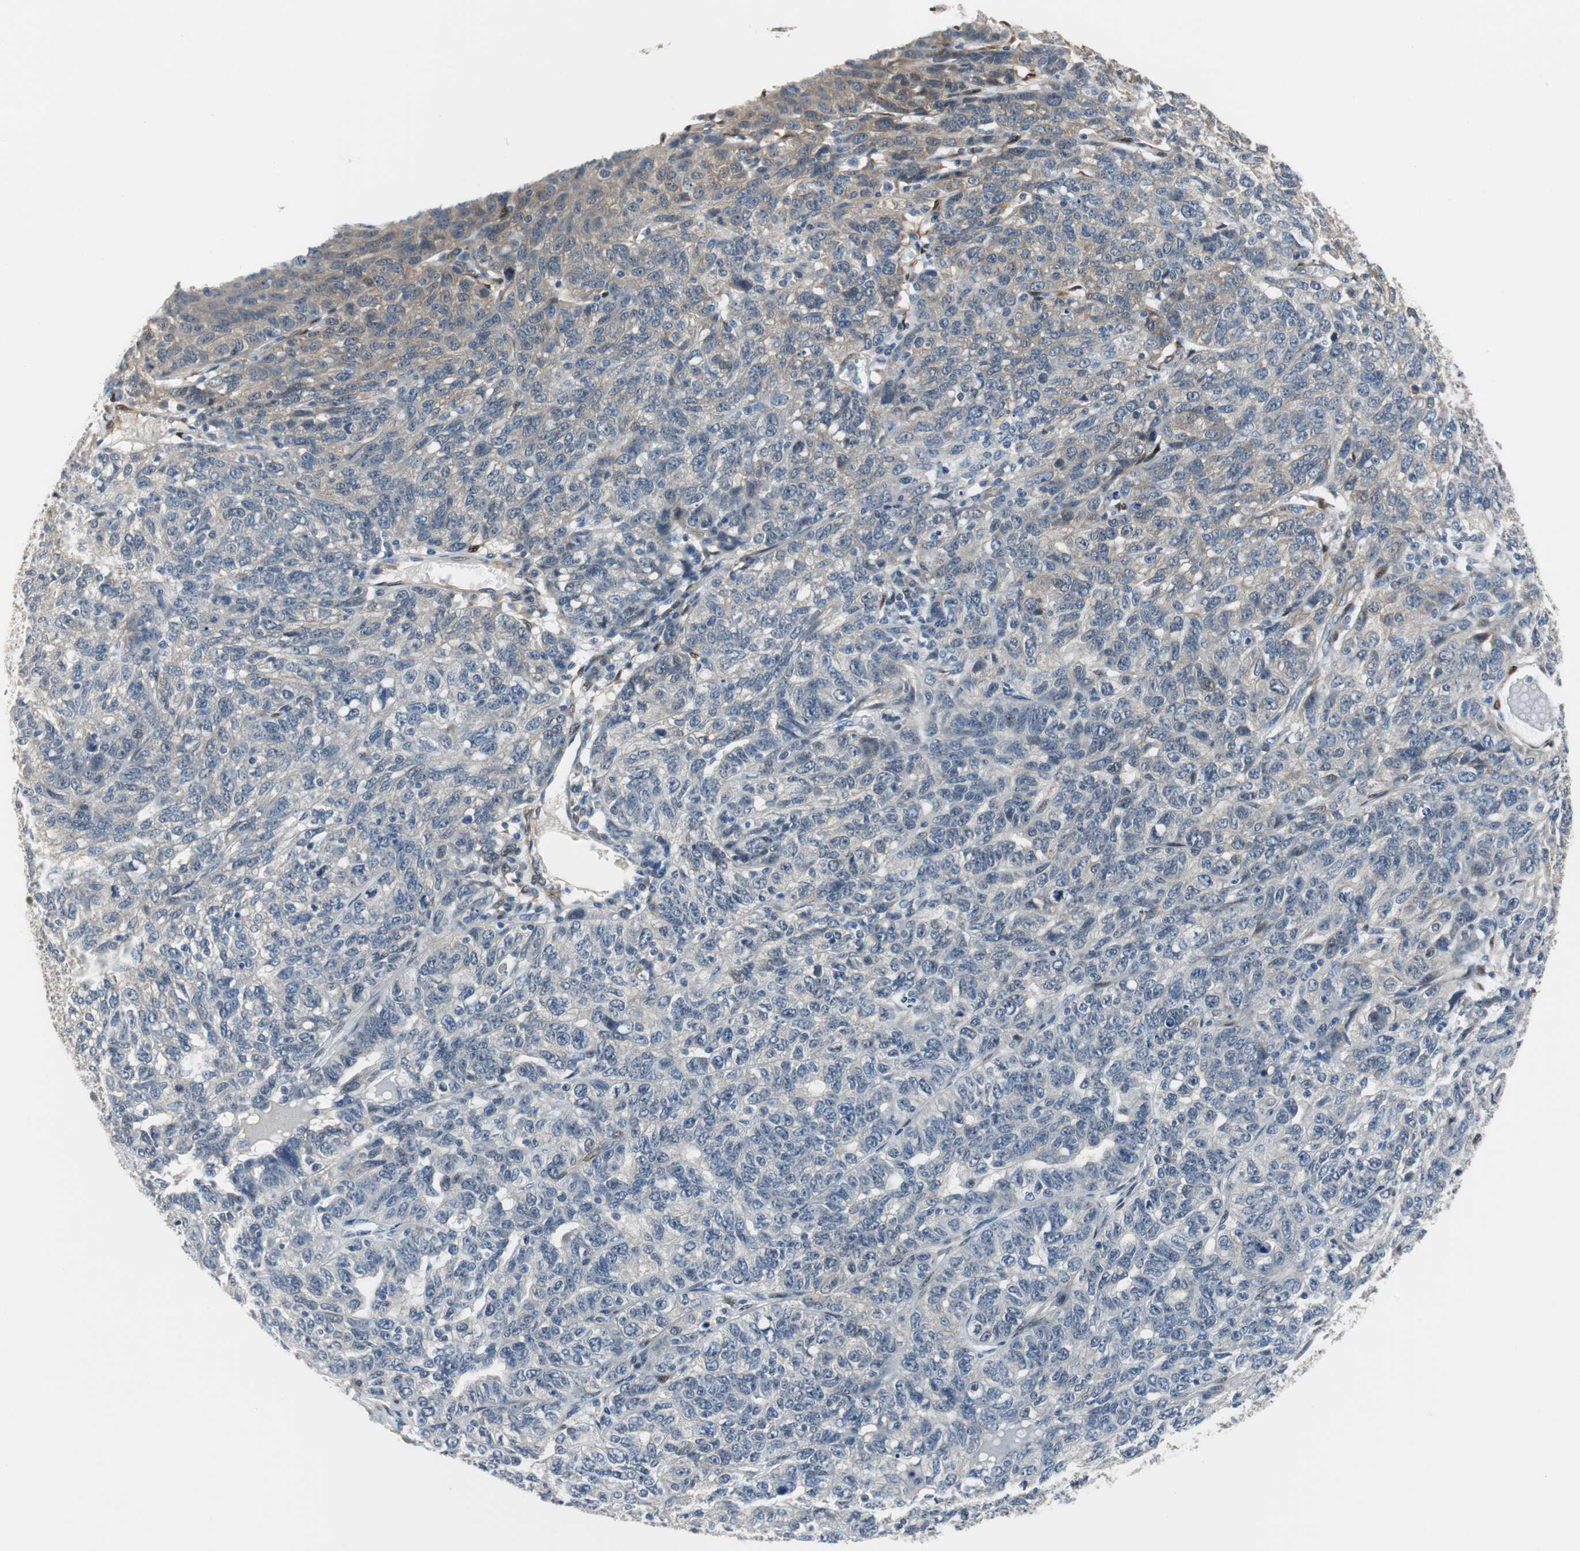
{"staining": {"intensity": "negative", "quantity": "none", "location": "none"}, "tissue": "ovarian cancer", "cell_type": "Tumor cells", "image_type": "cancer", "snomed": [{"axis": "morphology", "description": "Cystadenocarcinoma, serous, NOS"}, {"axis": "topography", "description": "Ovary"}], "caption": "Tumor cells show no significant positivity in ovarian serous cystadenocarcinoma.", "gene": "FHL2", "patient": {"sex": "female", "age": 71}}